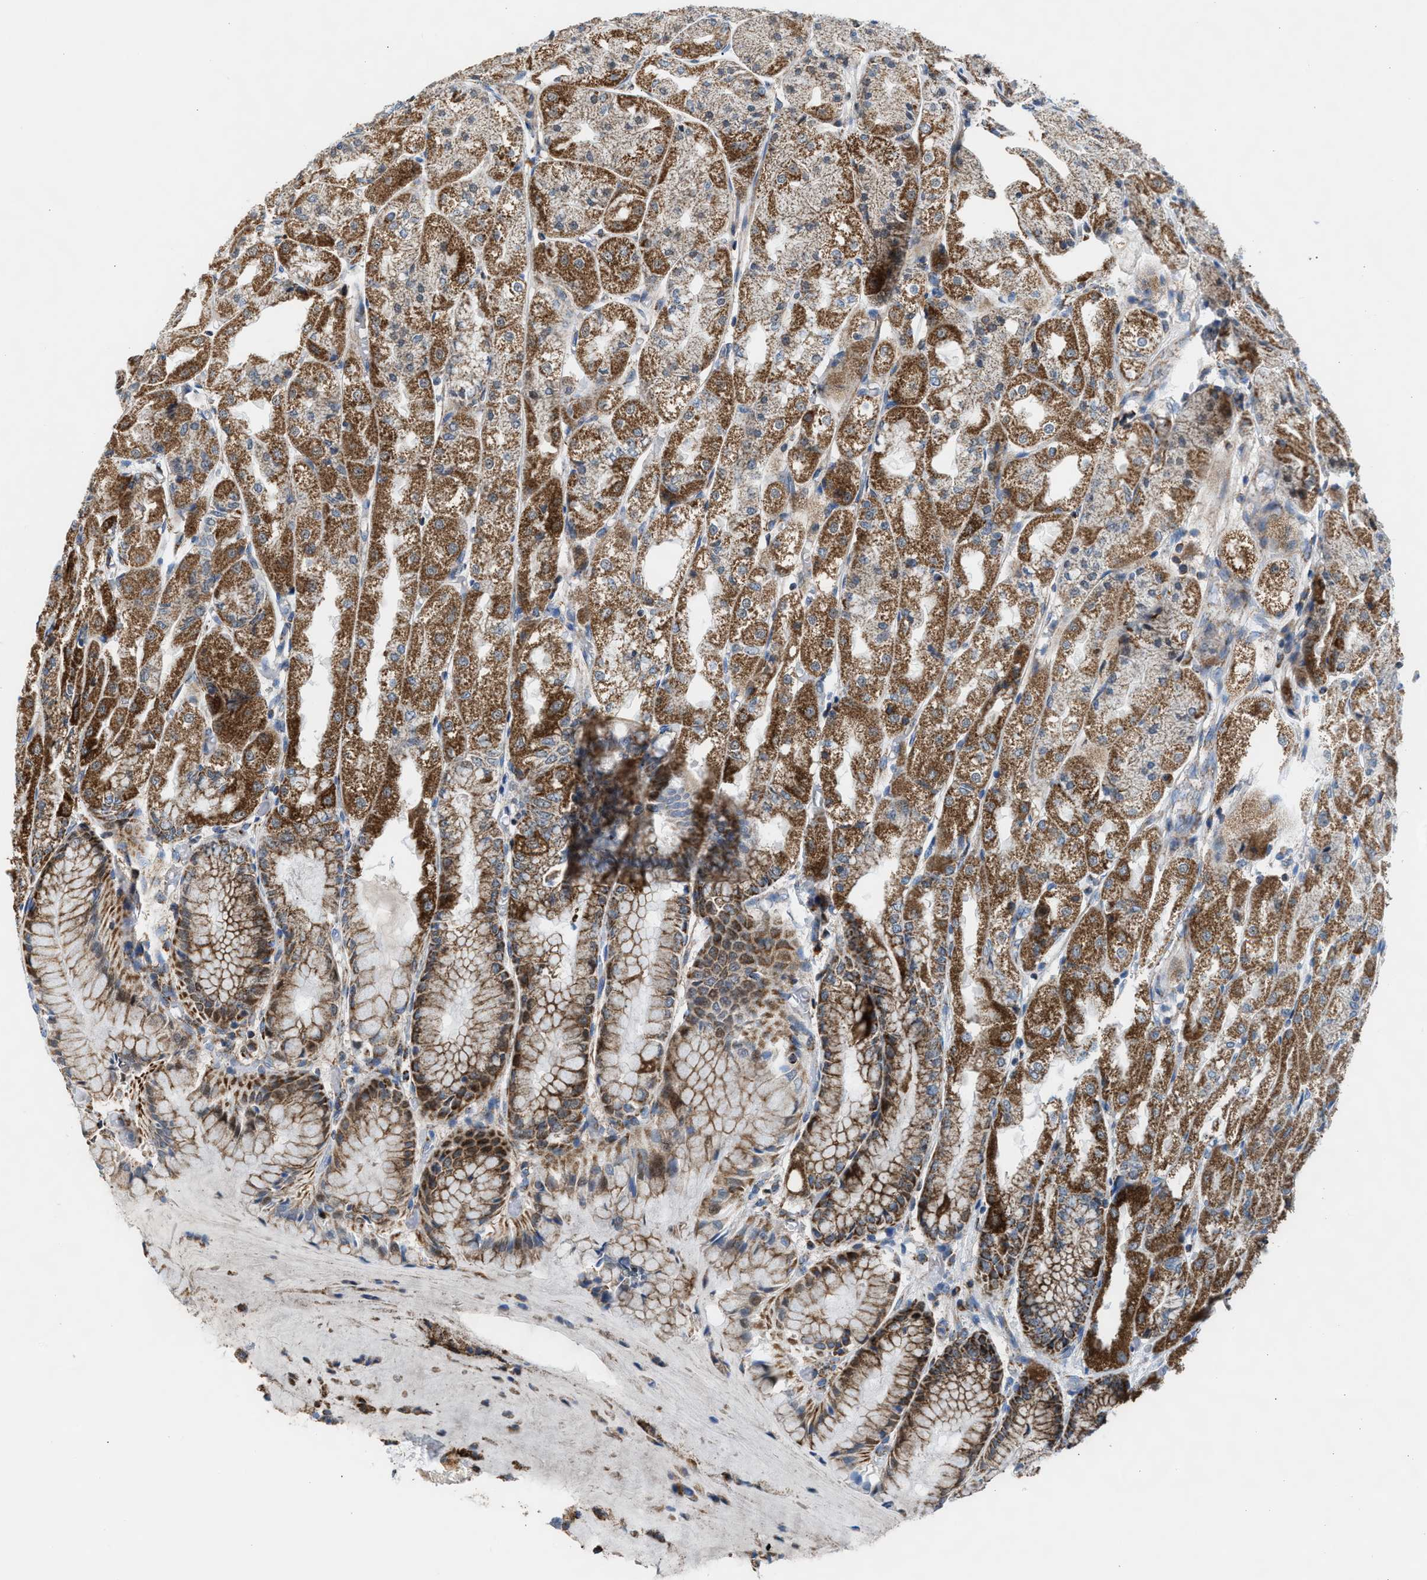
{"staining": {"intensity": "moderate", "quantity": ">75%", "location": "cytoplasmic/membranous"}, "tissue": "stomach", "cell_type": "Glandular cells", "image_type": "normal", "snomed": [{"axis": "morphology", "description": "Normal tissue, NOS"}, {"axis": "topography", "description": "Stomach, upper"}], "caption": "Protein staining of normal stomach shows moderate cytoplasmic/membranous positivity in about >75% of glandular cells.", "gene": "PMPCA", "patient": {"sex": "male", "age": 72}}